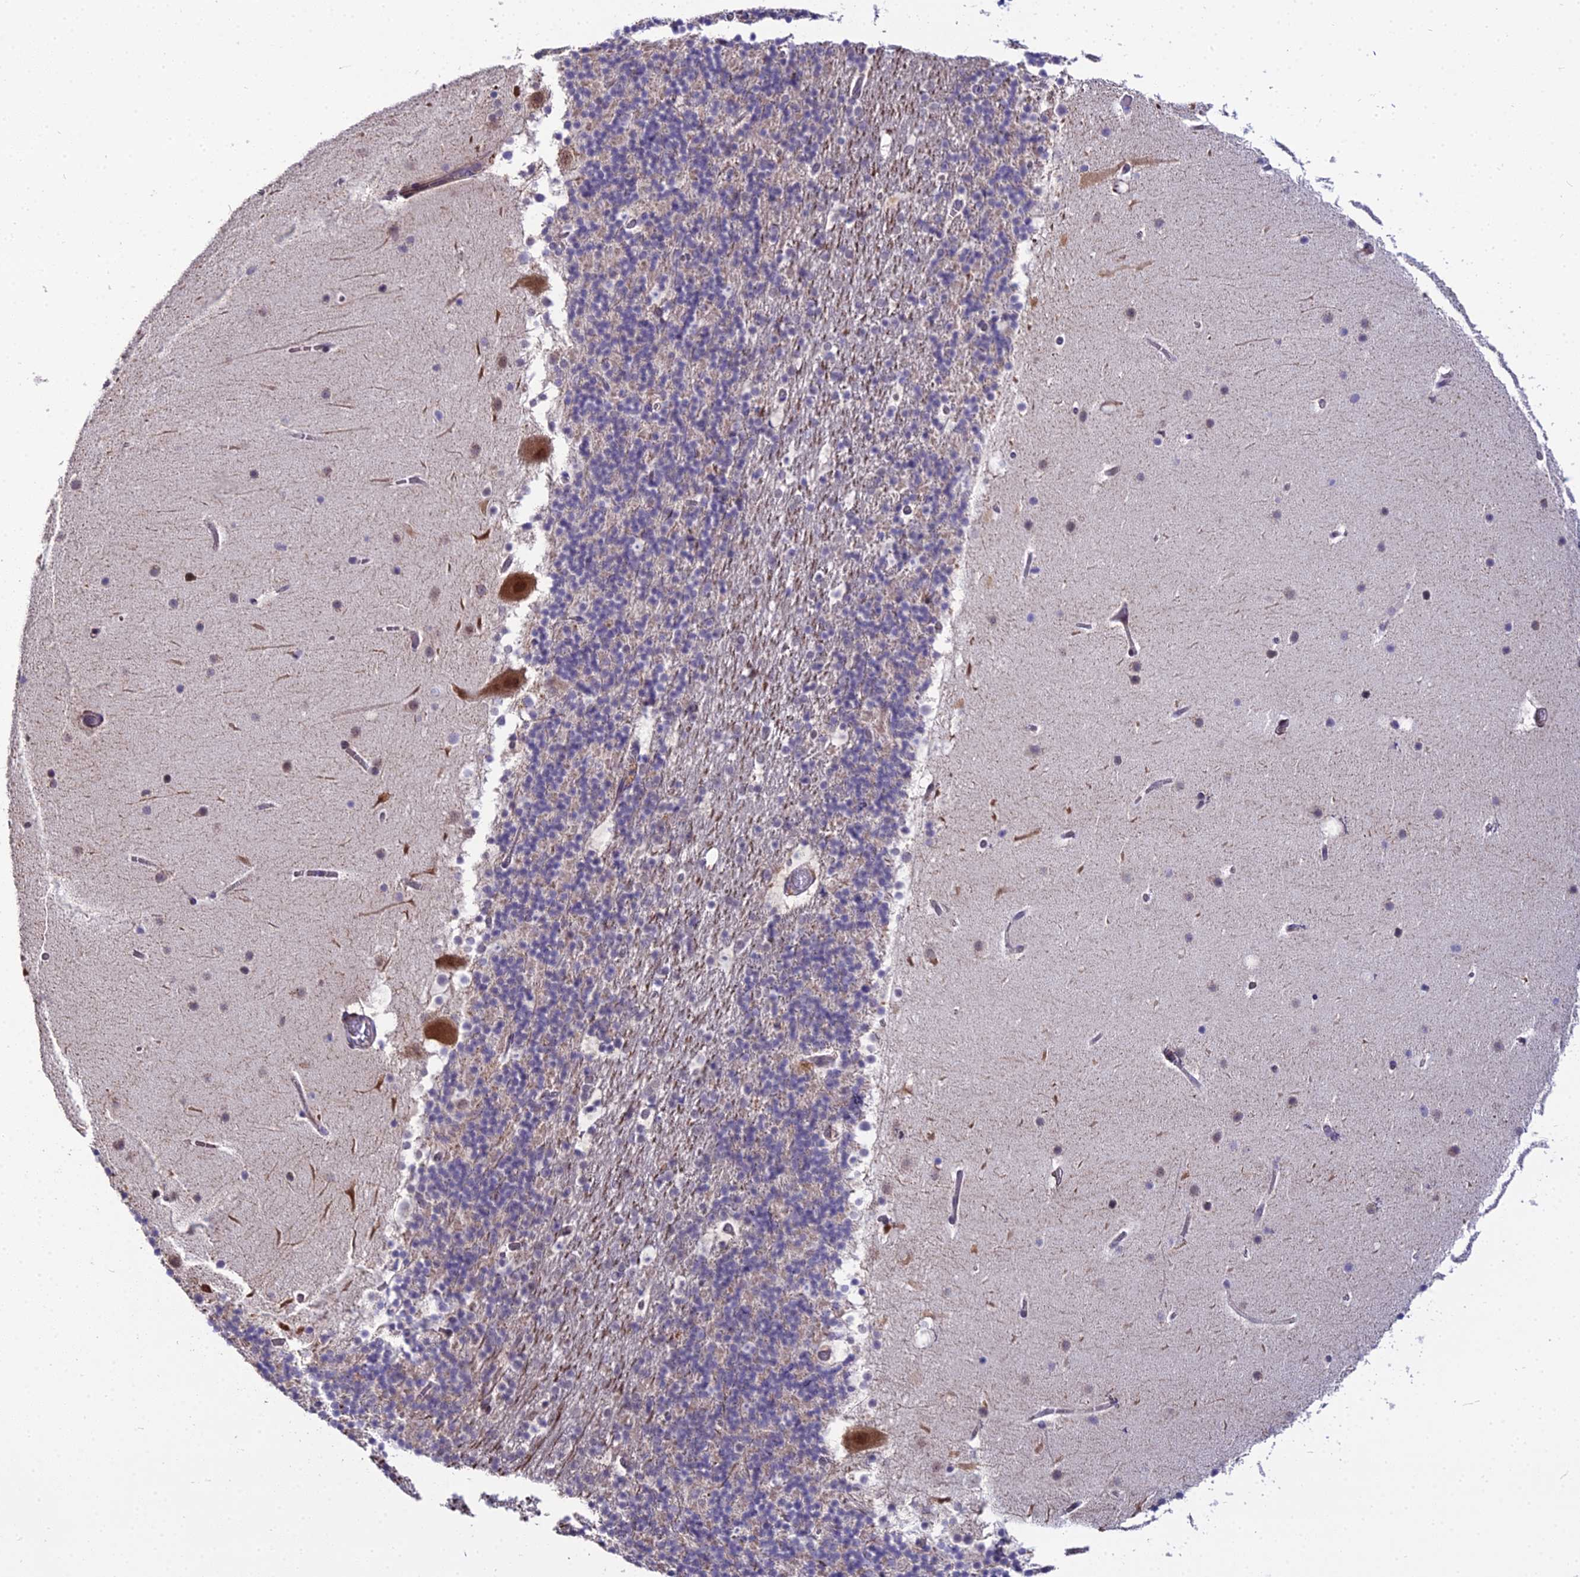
{"staining": {"intensity": "weak", "quantity": "<25%", "location": "cytoplasmic/membranous"}, "tissue": "cerebellum", "cell_type": "Cells in granular layer", "image_type": "normal", "snomed": [{"axis": "morphology", "description": "Normal tissue, NOS"}, {"axis": "topography", "description": "Cerebellum"}], "caption": "Cerebellum was stained to show a protein in brown. There is no significant expression in cells in granular layer. (DAB immunohistochemistry visualized using brightfield microscopy, high magnification).", "gene": "TROAP", "patient": {"sex": "male", "age": 57}}